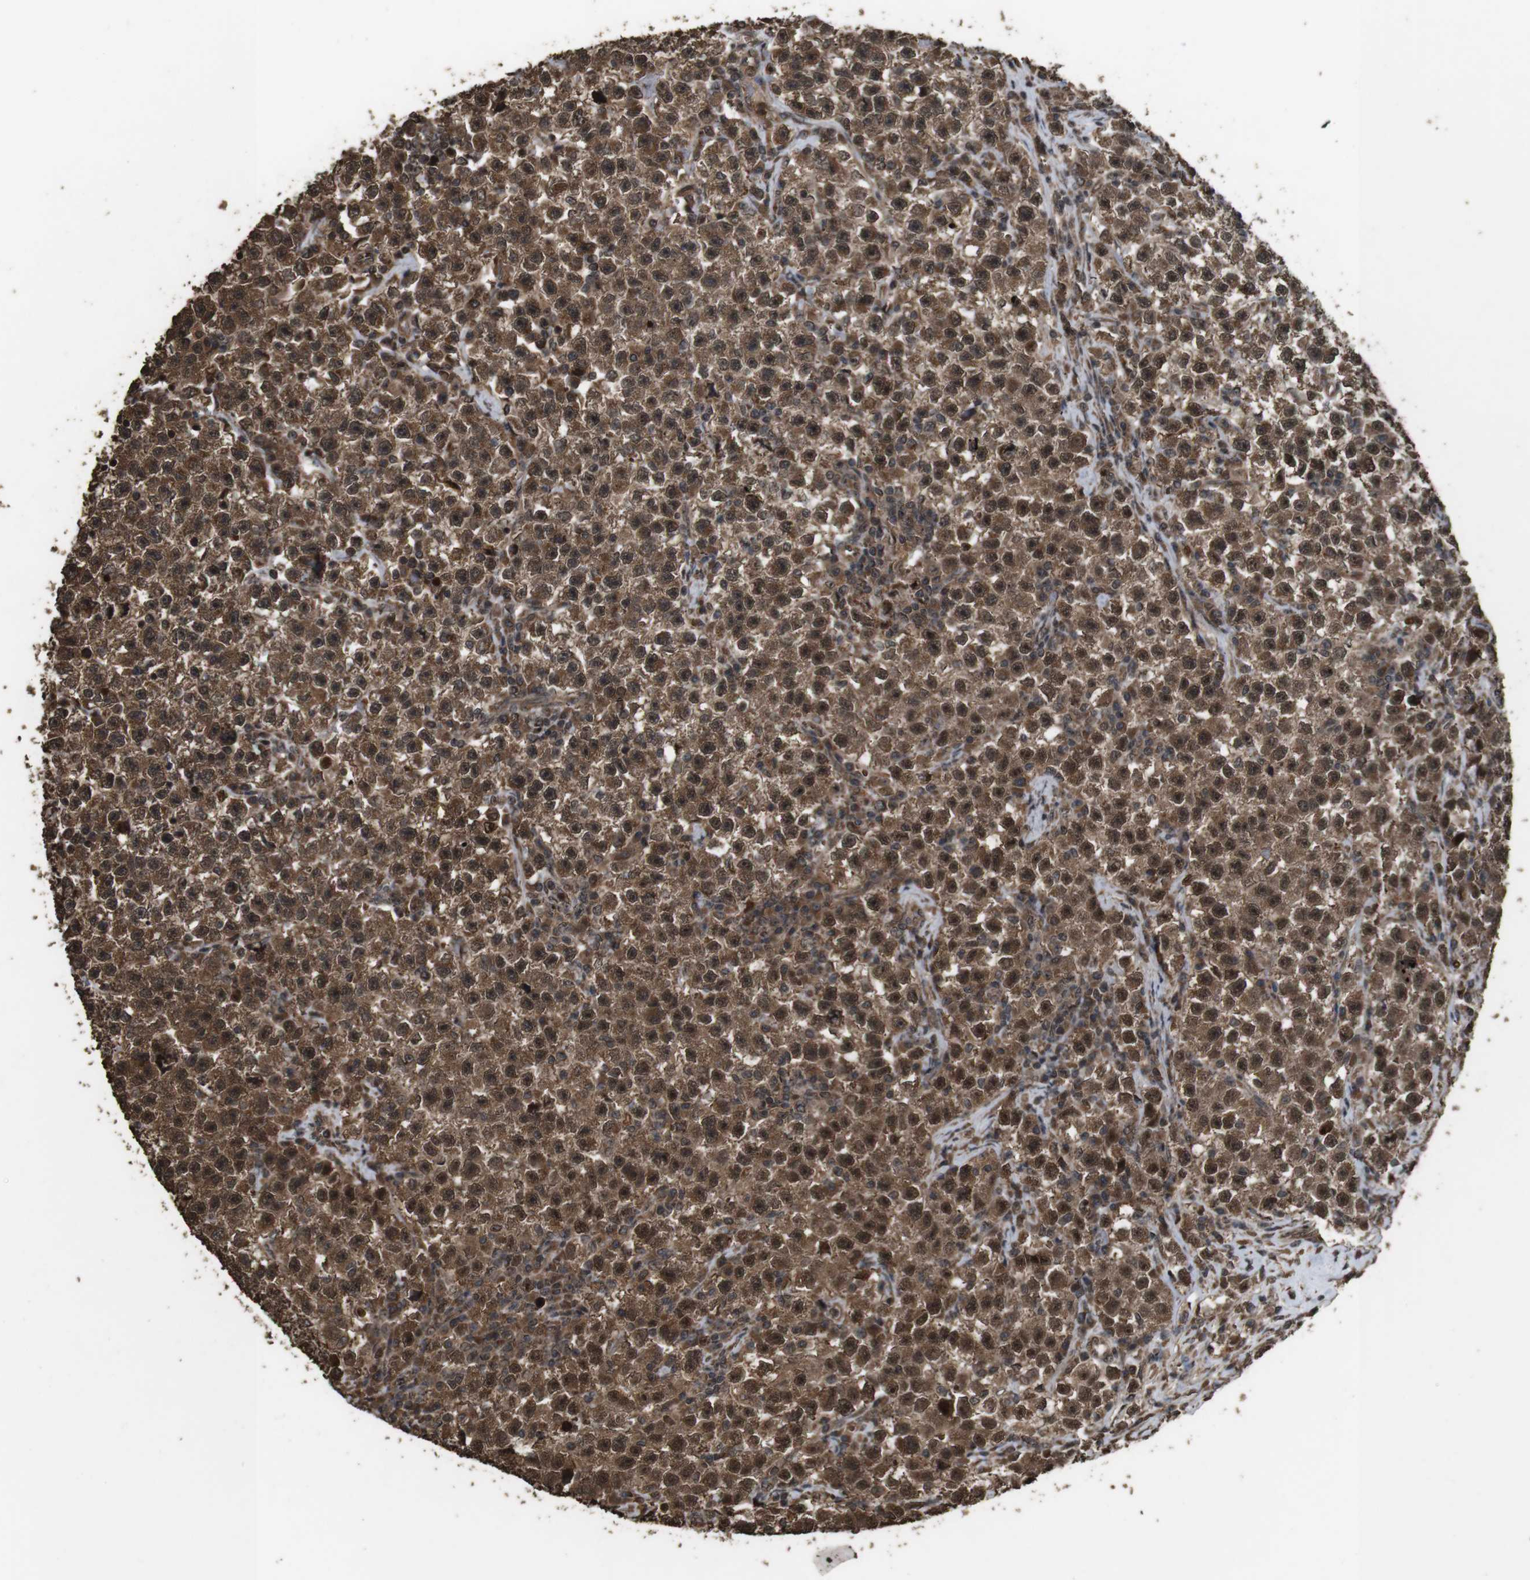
{"staining": {"intensity": "strong", "quantity": ">75%", "location": "cytoplasmic/membranous"}, "tissue": "testis cancer", "cell_type": "Tumor cells", "image_type": "cancer", "snomed": [{"axis": "morphology", "description": "Seminoma, NOS"}, {"axis": "topography", "description": "Testis"}], "caption": "High-power microscopy captured an IHC histopathology image of seminoma (testis), revealing strong cytoplasmic/membranous expression in approximately >75% of tumor cells.", "gene": "RRAS2", "patient": {"sex": "male", "age": 22}}